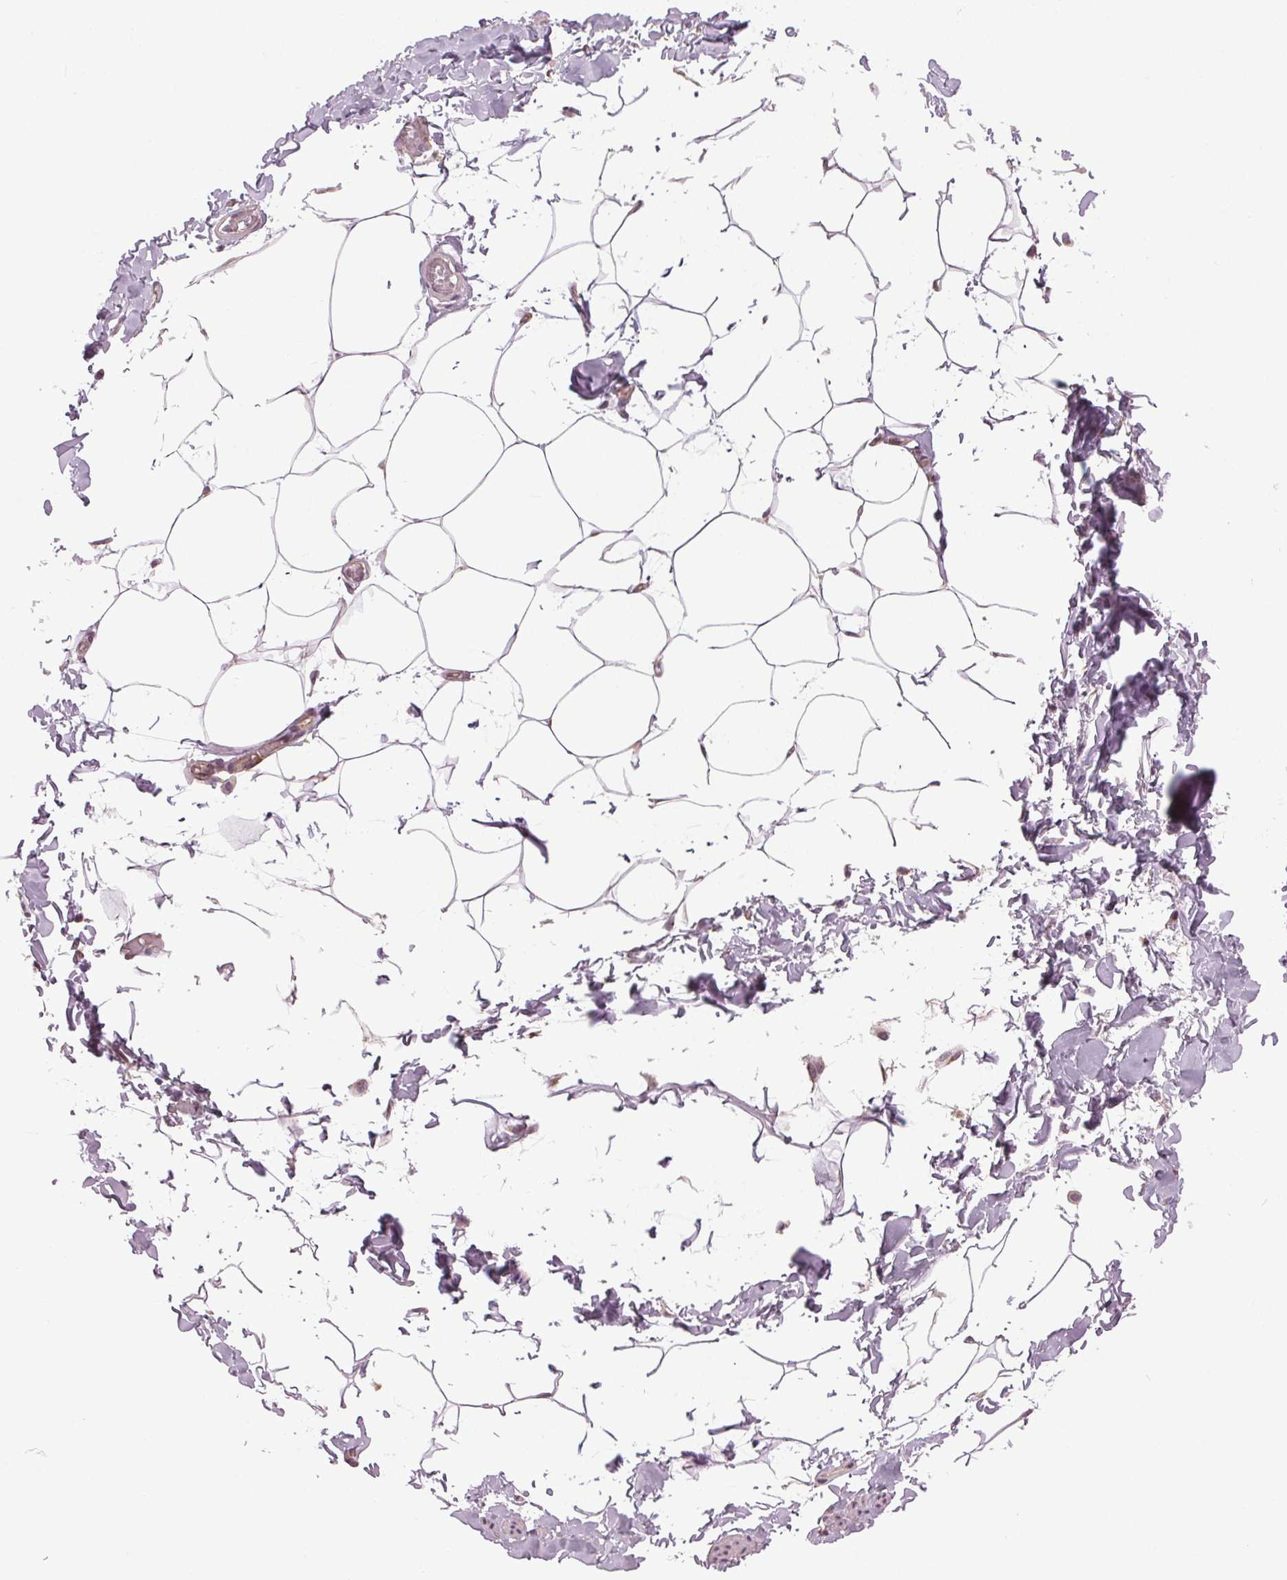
{"staining": {"intensity": "weak", "quantity": "25%-75%", "location": "cytoplasmic/membranous"}, "tissue": "adipose tissue", "cell_type": "Adipocytes", "image_type": "normal", "snomed": [{"axis": "morphology", "description": "Normal tissue, NOS"}, {"axis": "topography", "description": "Soft tissue"}, {"axis": "topography", "description": "Adipose tissue"}, {"axis": "topography", "description": "Vascular tissue"}, {"axis": "topography", "description": "Peripheral nerve tissue"}], "caption": "An immunohistochemistry (IHC) histopathology image of benign tissue is shown. Protein staining in brown shows weak cytoplasmic/membranous positivity in adipose tissue within adipocytes.", "gene": "BSDC1", "patient": {"sex": "male", "age": 29}}